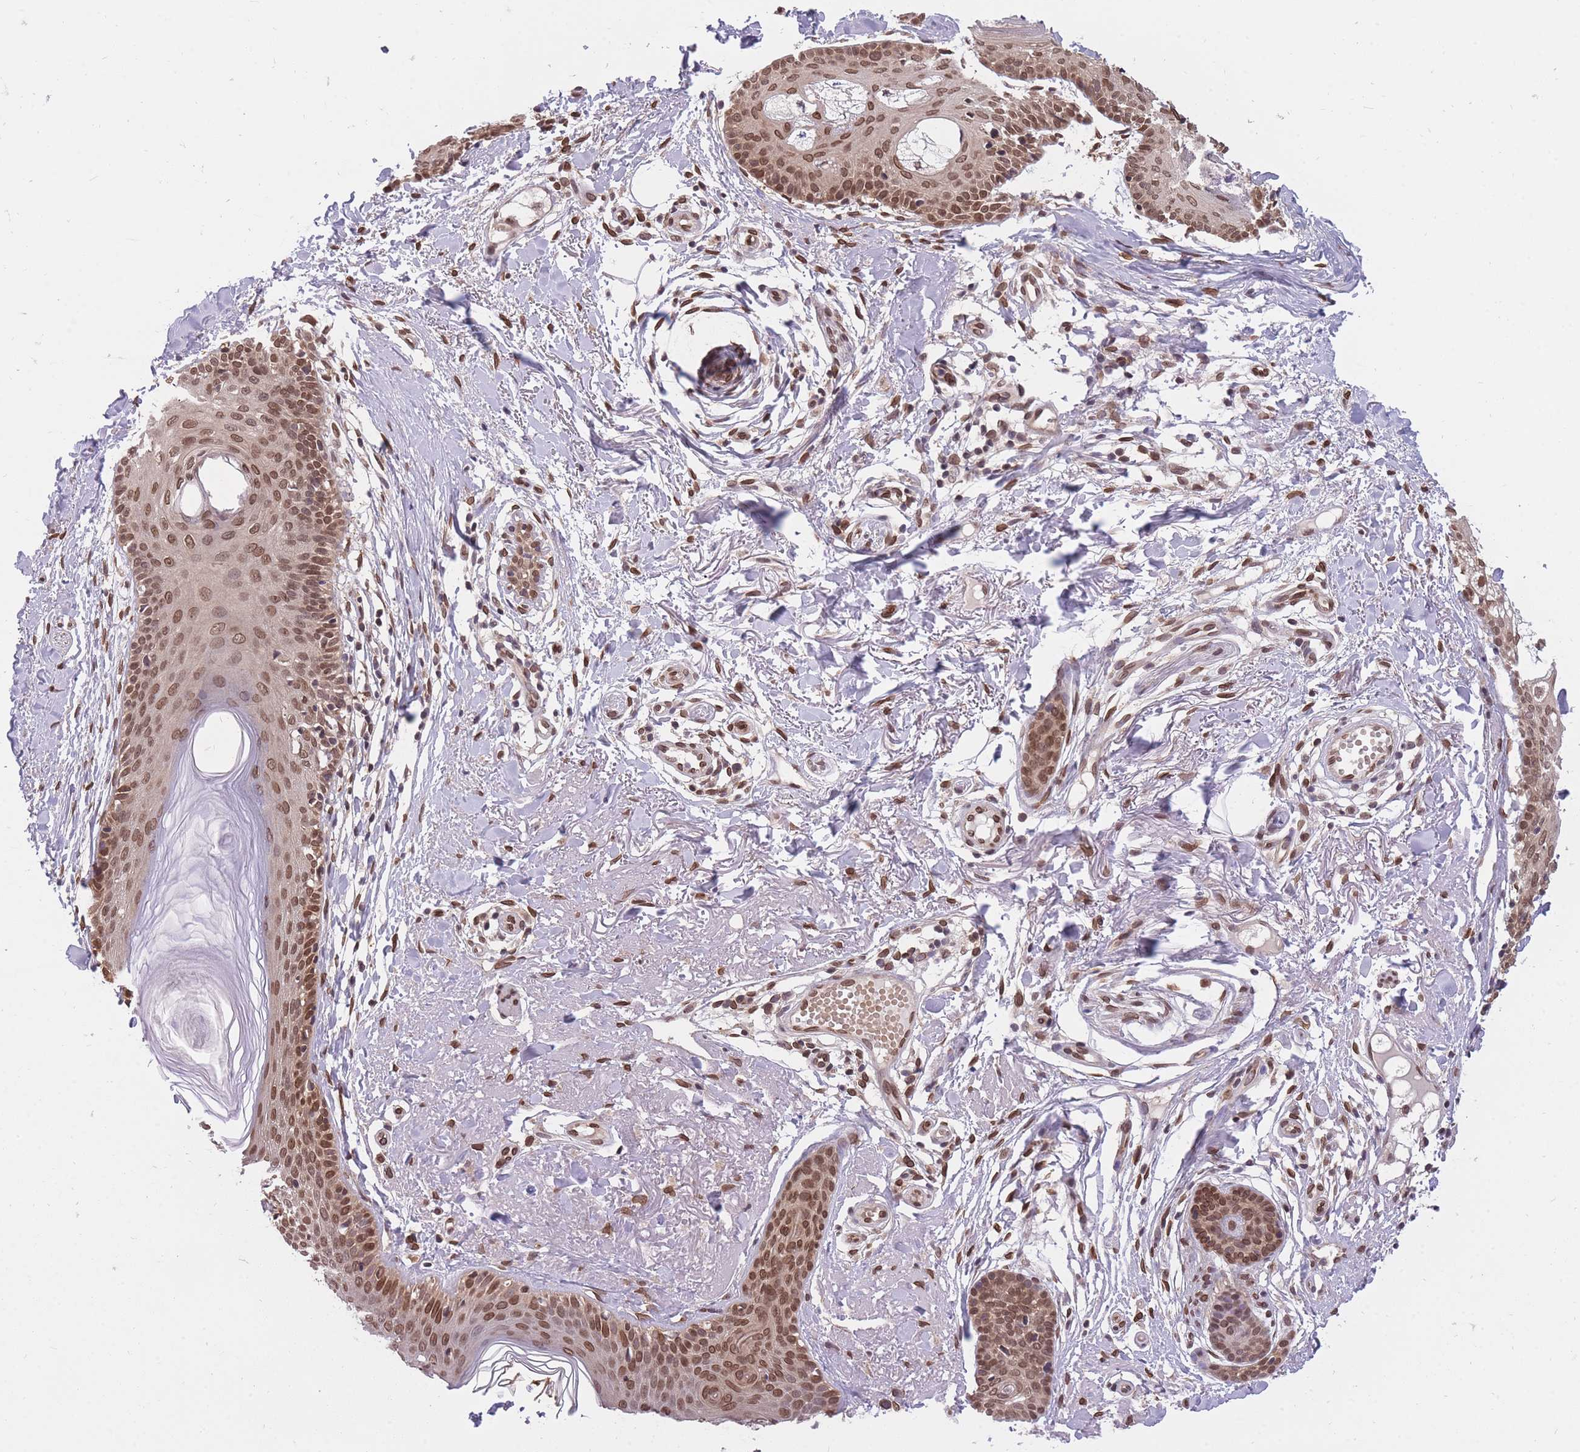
{"staining": {"intensity": "moderate", "quantity": ">75%", "location": "cytoplasmic/membranous,nuclear"}, "tissue": "skin cancer", "cell_type": "Tumor cells", "image_type": "cancer", "snomed": [{"axis": "morphology", "description": "Basal cell carcinoma"}, {"axis": "topography", "description": "Skin"}], "caption": "This is a micrograph of immunohistochemistry (IHC) staining of skin cancer (basal cell carcinoma), which shows moderate staining in the cytoplasmic/membranous and nuclear of tumor cells.", "gene": "CDIP1", "patient": {"sex": "female", "age": 61}}